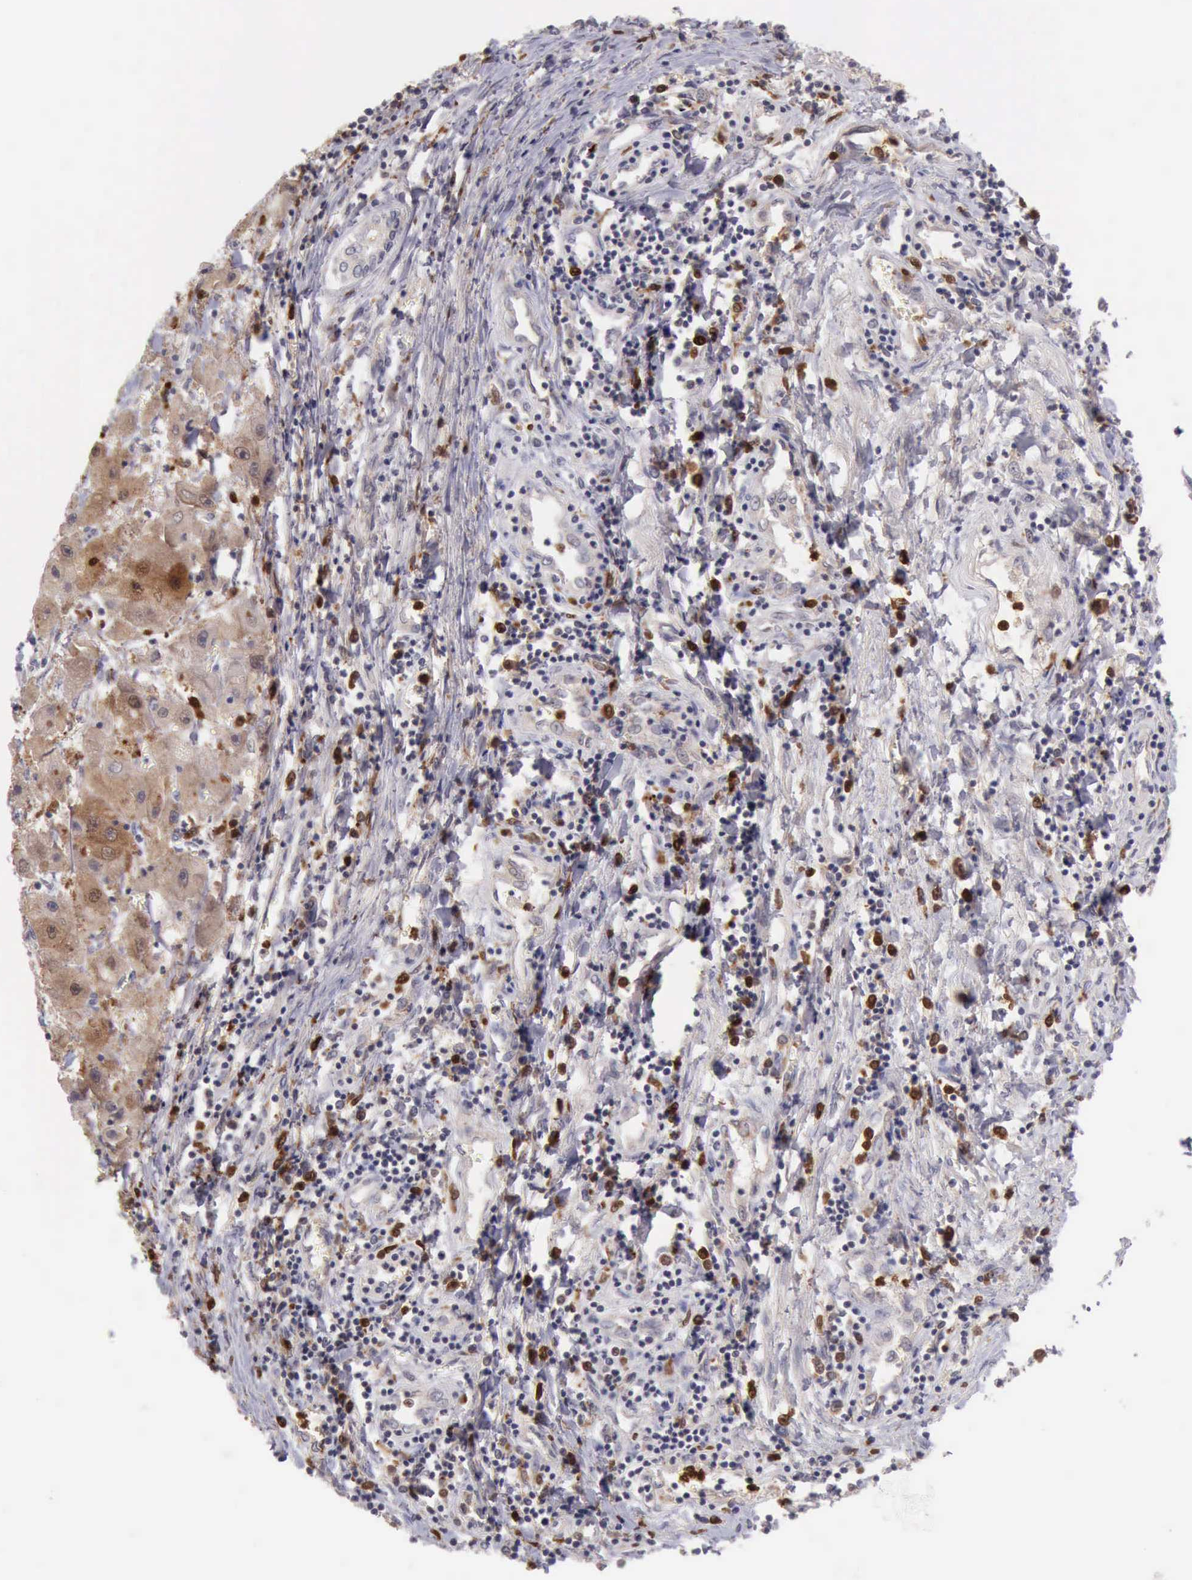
{"staining": {"intensity": "weak", "quantity": ">75%", "location": "cytoplasmic/membranous"}, "tissue": "liver cancer", "cell_type": "Tumor cells", "image_type": "cancer", "snomed": [{"axis": "morphology", "description": "Carcinoma, Hepatocellular, NOS"}, {"axis": "topography", "description": "Liver"}], "caption": "Immunohistochemistry photomicrograph of human liver cancer (hepatocellular carcinoma) stained for a protein (brown), which shows low levels of weak cytoplasmic/membranous expression in about >75% of tumor cells.", "gene": "CSTA", "patient": {"sex": "male", "age": 24}}